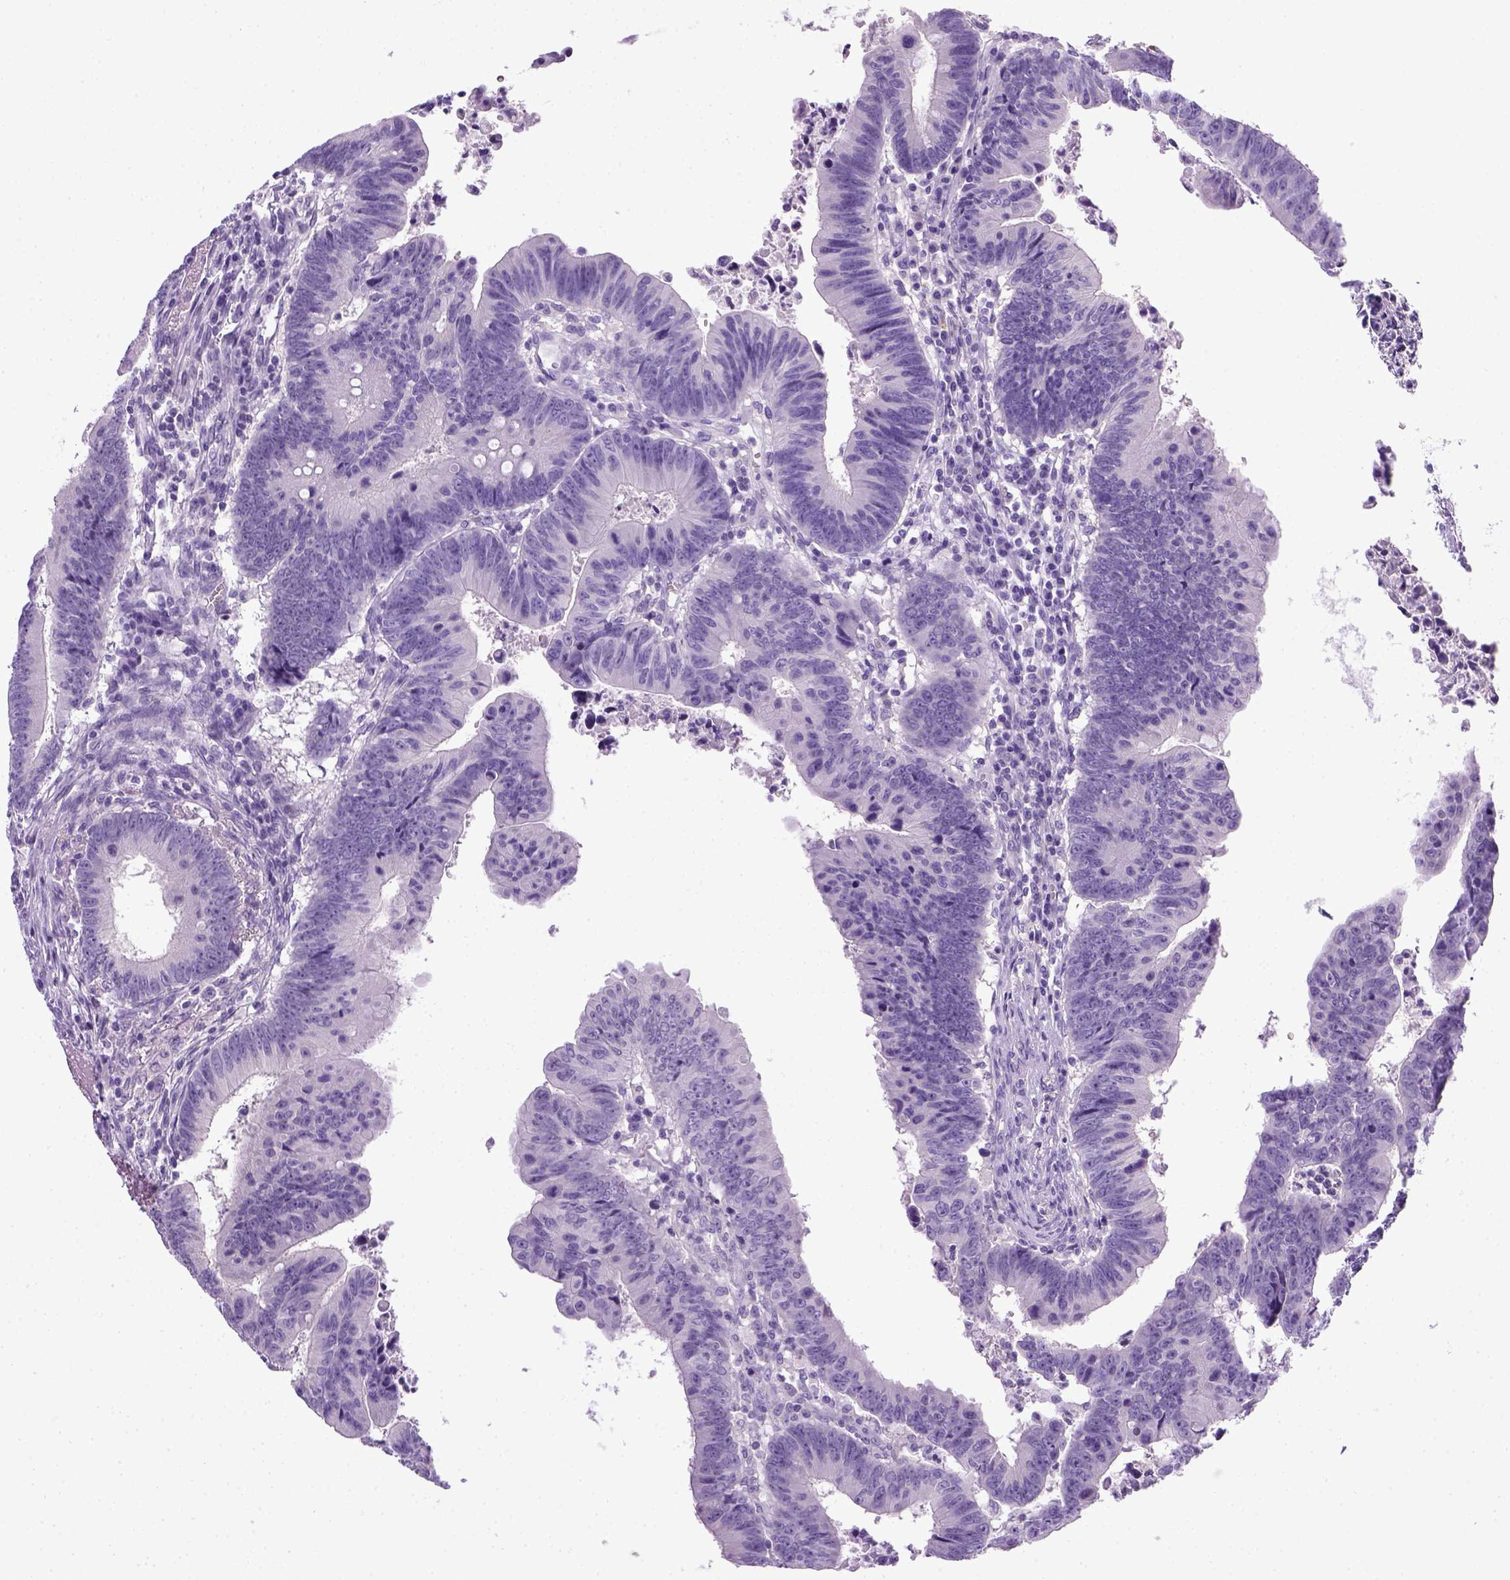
{"staining": {"intensity": "negative", "quantity": "none", "location": "none"}, "tissue": "colorectal cancer", "cell_type": "Tumor cells", "image_type": "cancer", "snomed": [{"axis": "morphology", "description": "Adenocarcinoma, NOS"}, {"axis": "topography", "description": "Colon"}], "caption": "Colorectal cancer stained for a protein using IHC shows no expression tumor cells.", "gene": "KRT71", "patient": {"sex": "female", "age": 87}}